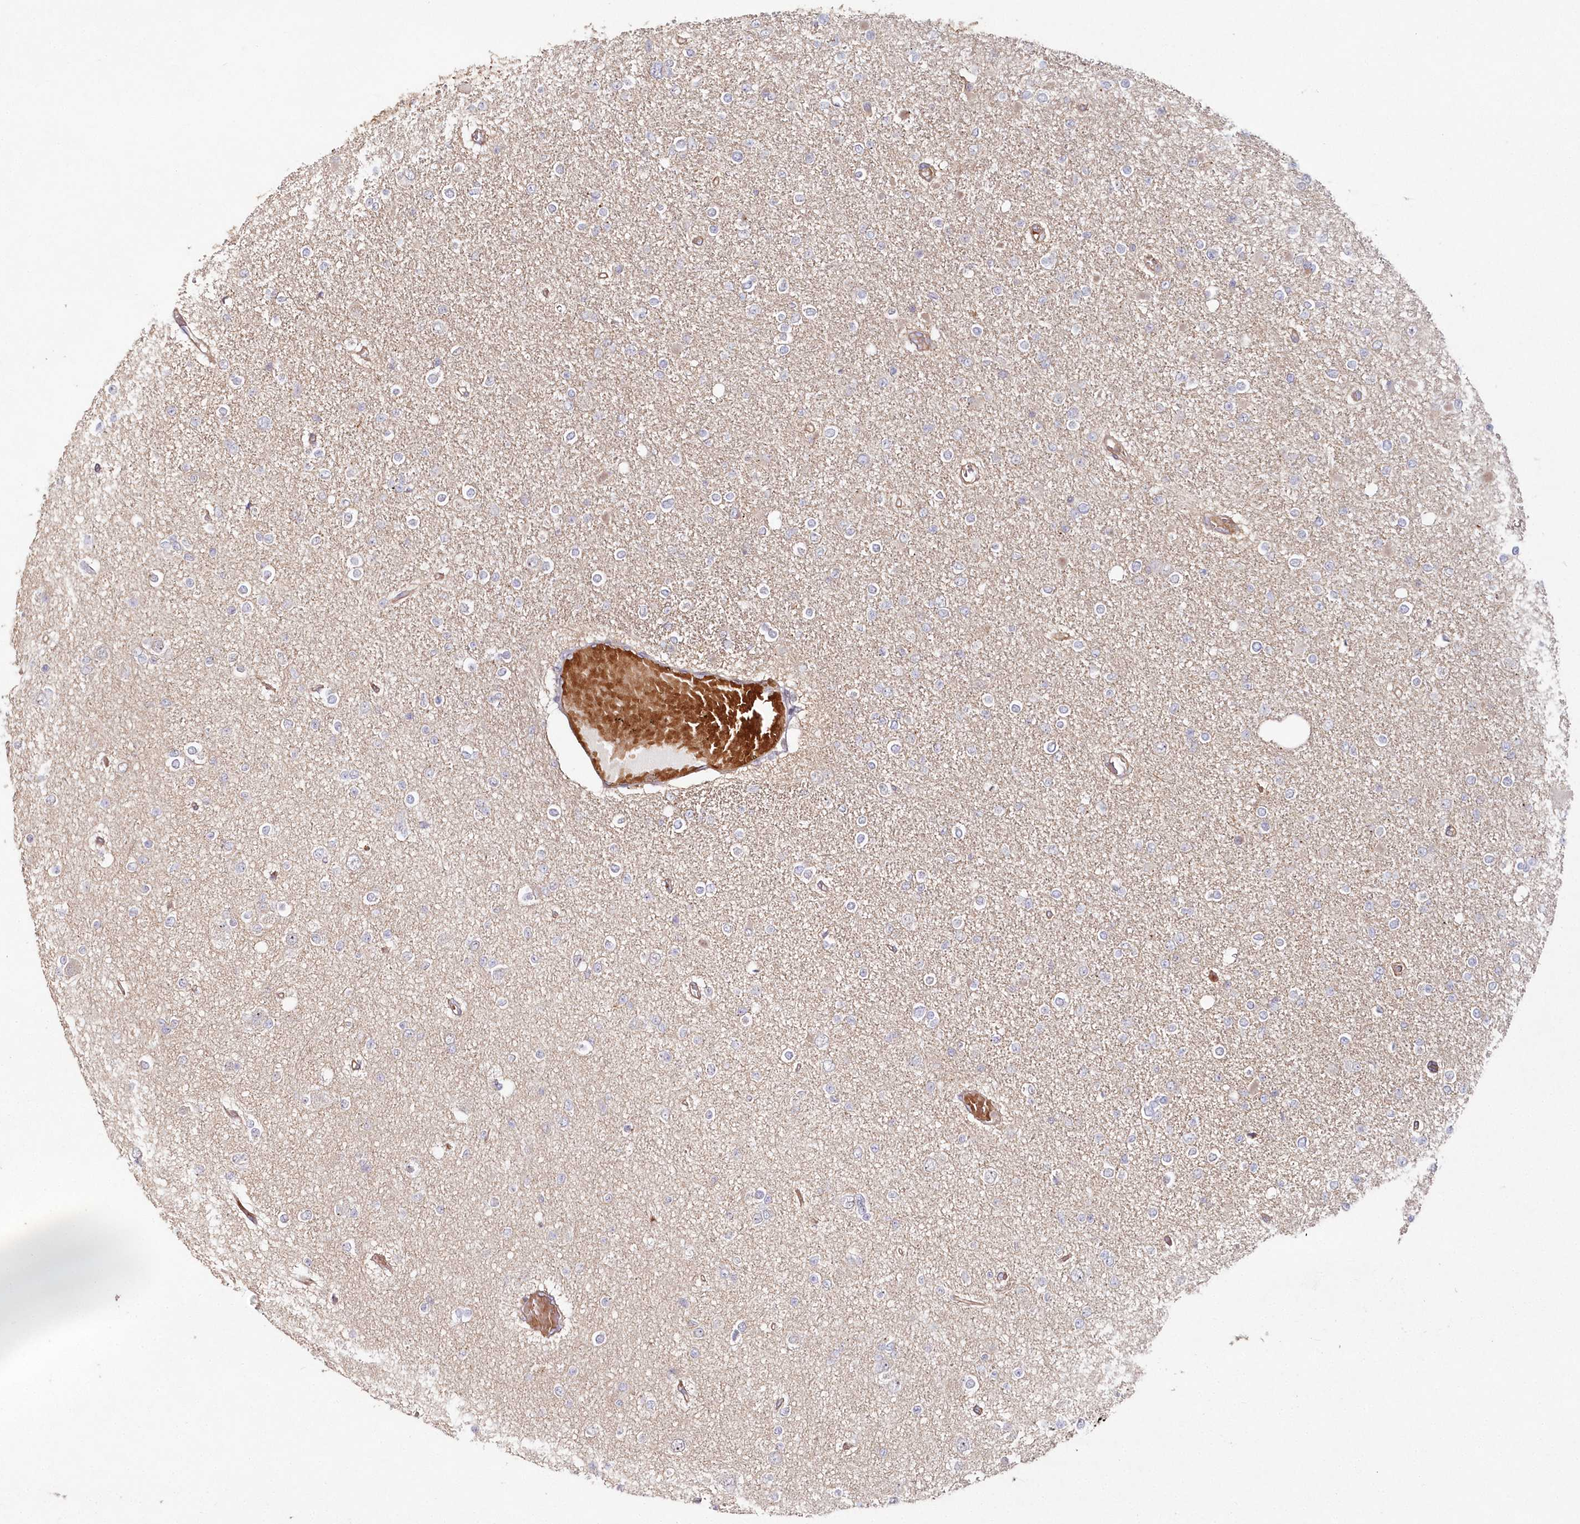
{"staining": {"intensity": "negative", "quantity": "none", "location": "none"}, "tissue": "glioma", "cell_type": "Tumor cells", "image_type": "cancer", "snomed": [{"axis": "morphology", "description": "Glioma, malignant, Low grade"}, {"axis": "topography", "description": "Brain"}], "caption": "Immunohistochemistry (IHC) photomicrograph of neoplastic tissue: human malignant low-grade glioma stained with DAB (3,3'-diaminobenzidine) reveals no significant protein positivity in tumor cells.", "gene": "HYCC2", "patient": {"sex": "female", "age": 22}}